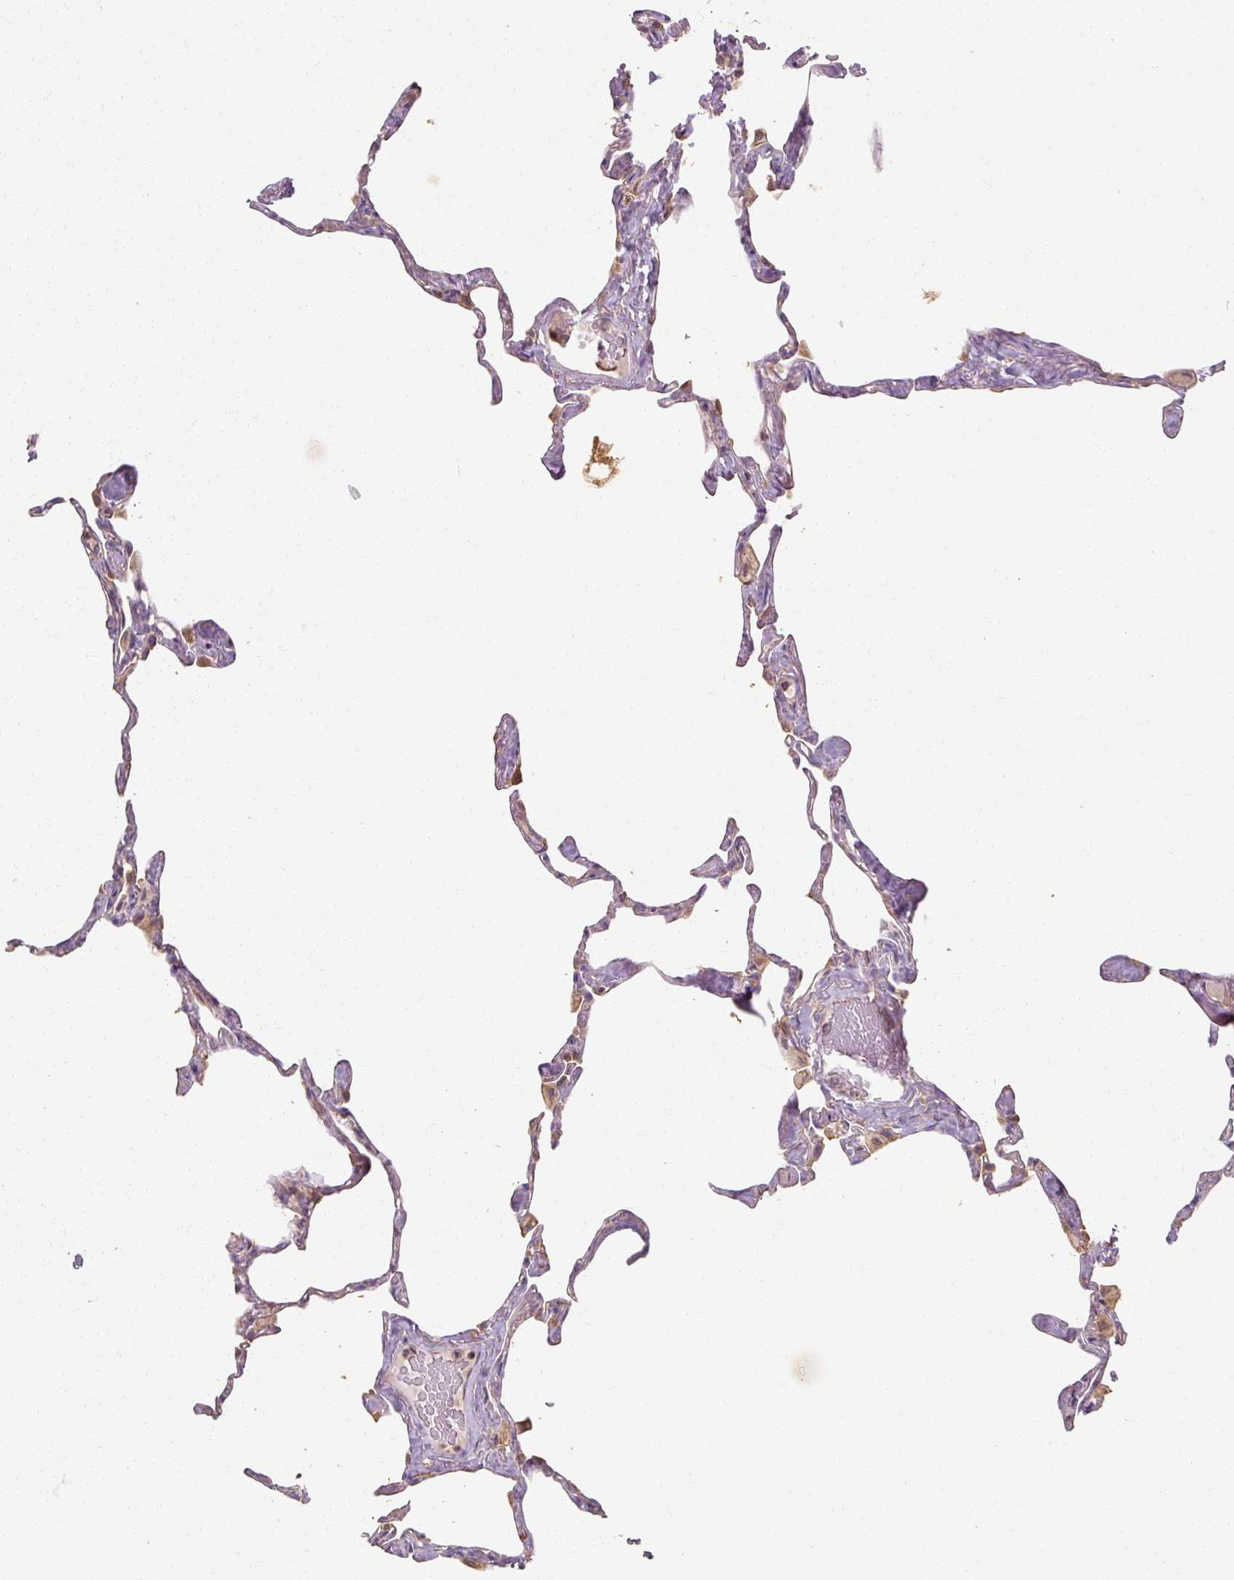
{"staining": {"intensity": "moderate", "quantity": "25%-75%", "location": "cytoplasmic/membranous"}, "tissue": "lung", "cell_type": "Alveolar cells", "image_type": "normal", "snomed": [{"axis": "morphology", "description": "Normal tissue, NOS"}, {"axis": "topography", "description": "Lung"}], "caption": "Lung stained for a protein shows moderate cytoplasmic/membranous positivity in alveolar cells. Immunohistochemistry stains the protein in brown and the nuclei are stained blue.", "gene": "RB1CC1", "patient": {"sex": "male", "age": 65}}